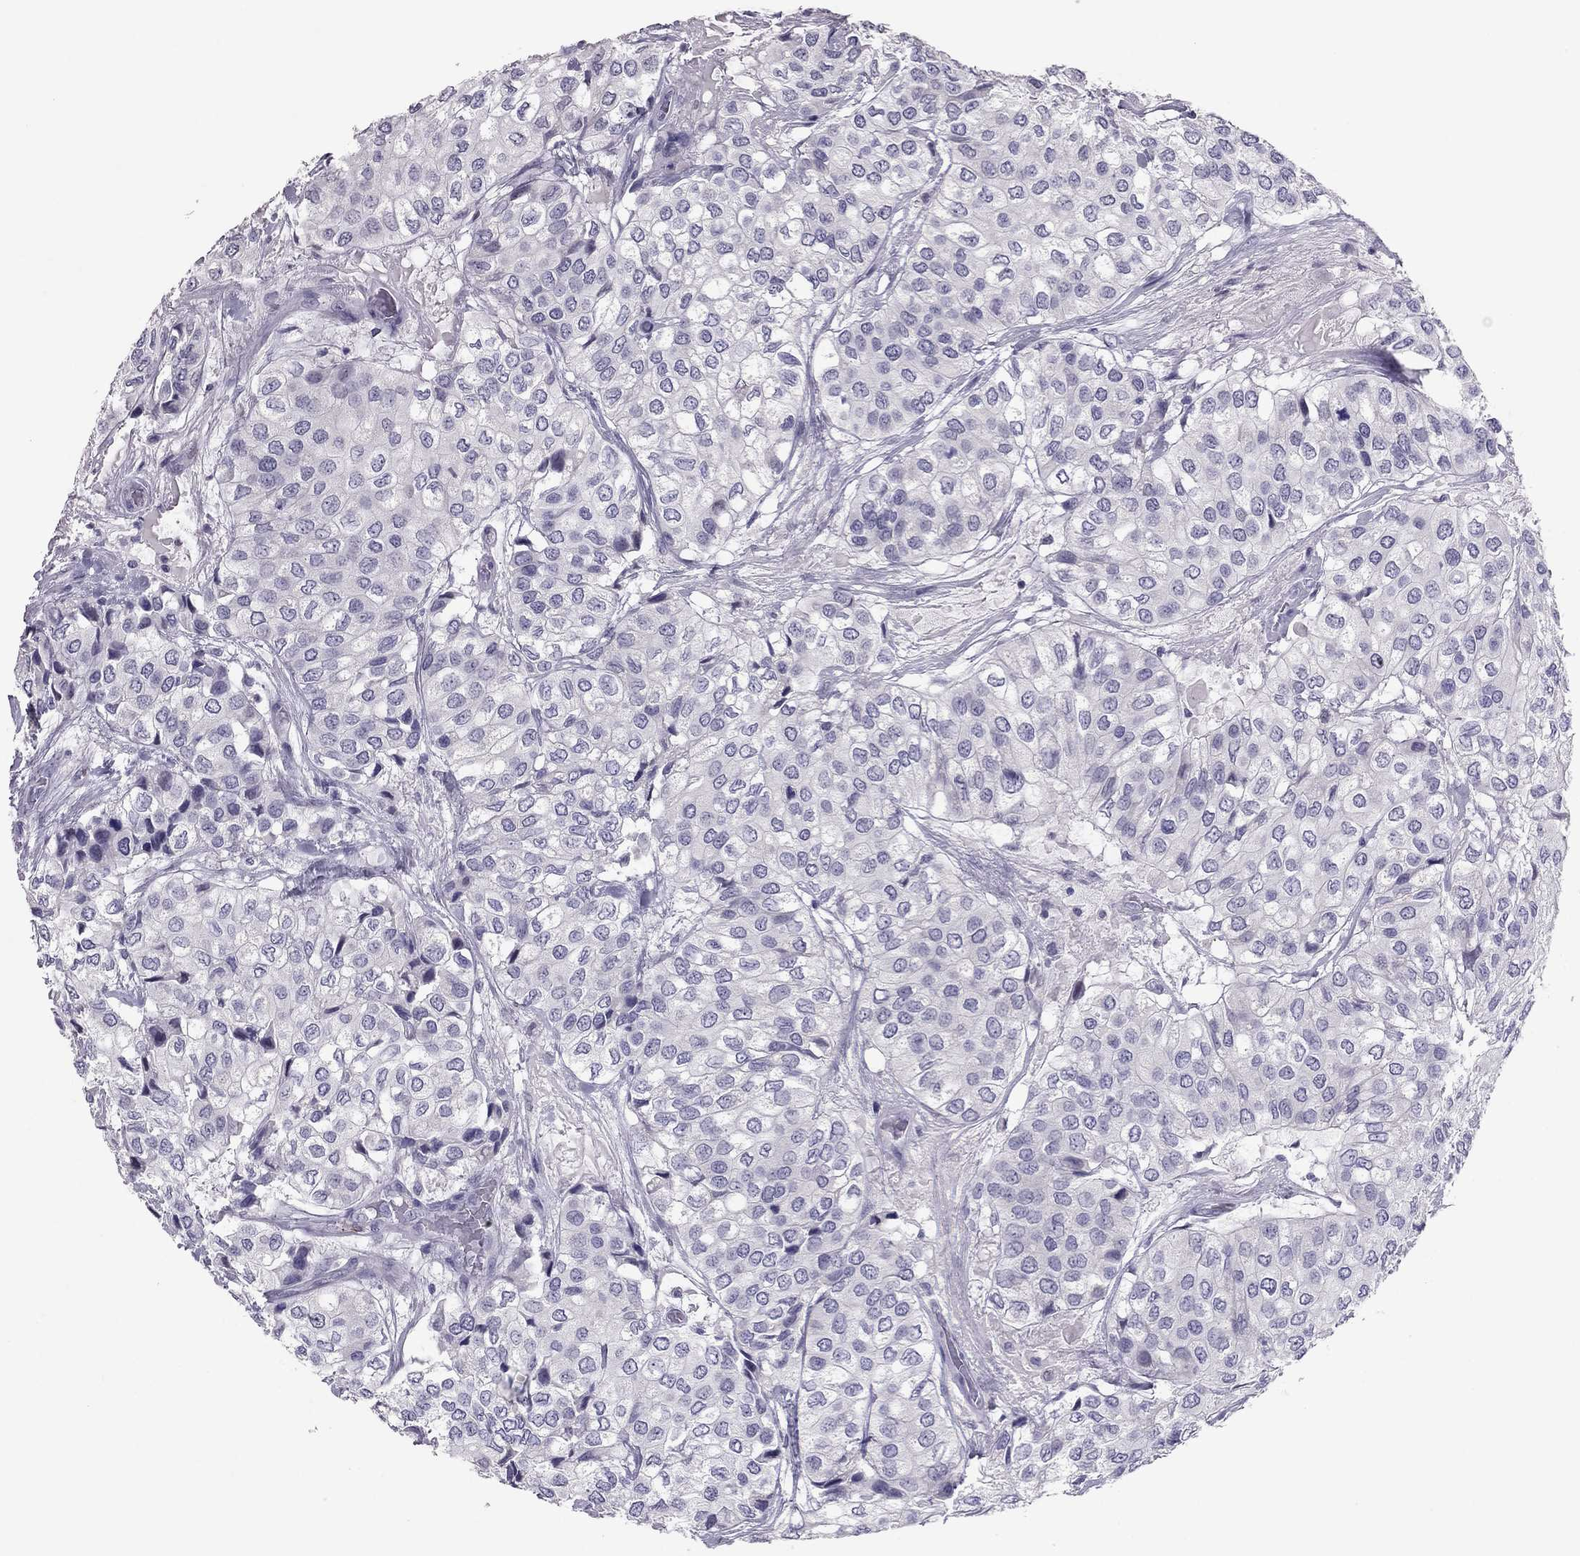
{"staining": {"intensity": "negative", "quantity": "none", "location": "none"}, "tissue": "urothelial cancer", "cell_type": "Tumor cells", "image_type": "cancer", "snomed": [{"axis": "morphology", "description": "Urothelial carcinoma, High grade"}, {"axis": "topography", "description": "Urinary bladder"}], "caption": "Immunohistochemical staining of human high-grade urothelial carcinoma reveals no significant expression in tumor cells.", "gene": "CCL27", "patient": {"sex": "male", "age": 73}}